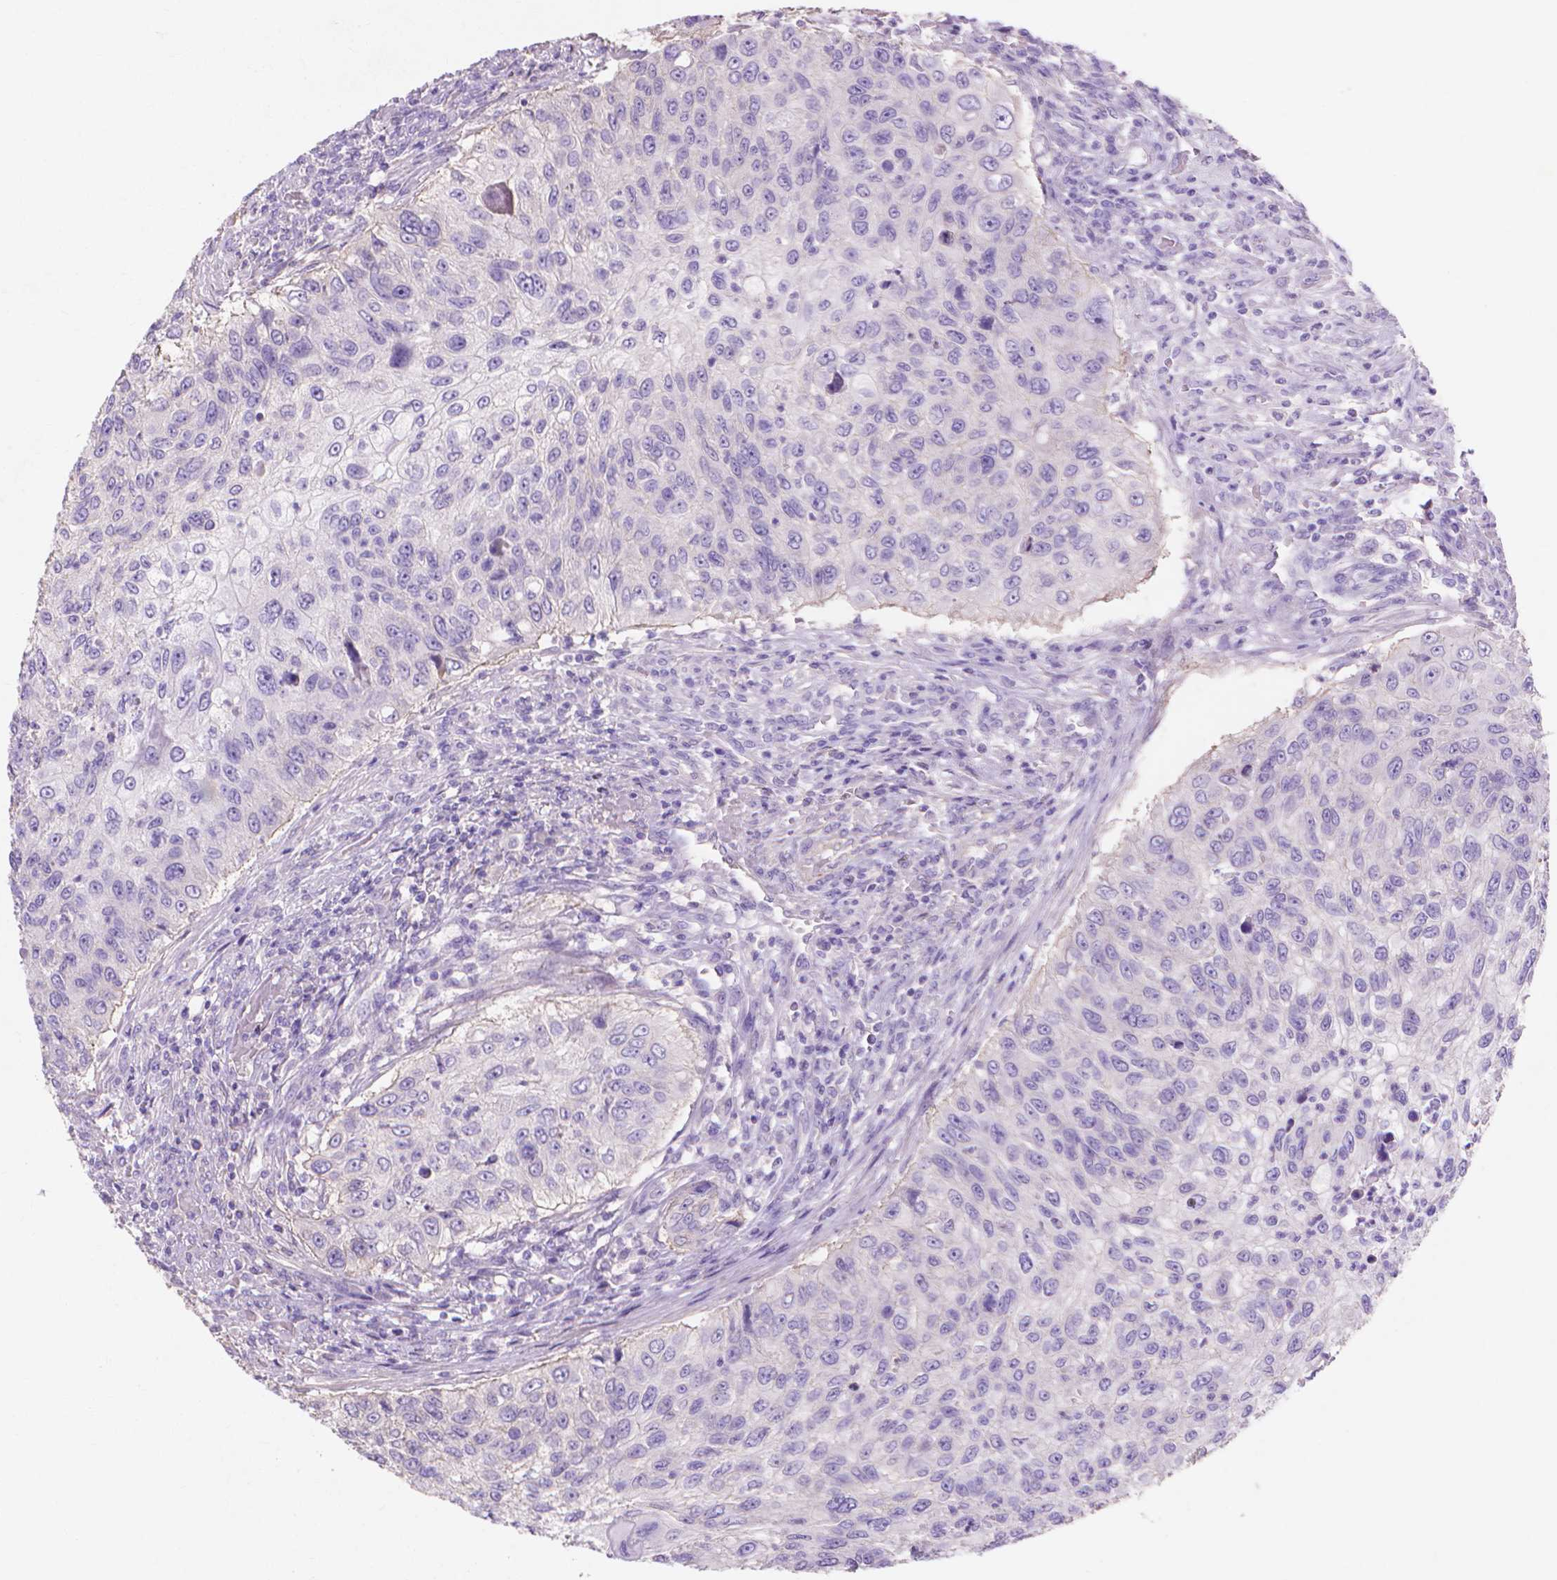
{"staining": {"intensity": "negative", "quantity": "none", "location": "none"}, "tissue": "urothelial cancer", "cell_type": "Tumor cells", "image_type": "cancer", "snomed": [{"axis": "morphology", "description": "Urothelial carcinoma, High grade"}, {"axis": "topography", "description": "Urinary bladder"}], "caption": "Tumor cells are negative for brown protein staining in urothelial cancer.", "gene": "MBLAC1", "patient": {"sex": "female", "age": 60}}